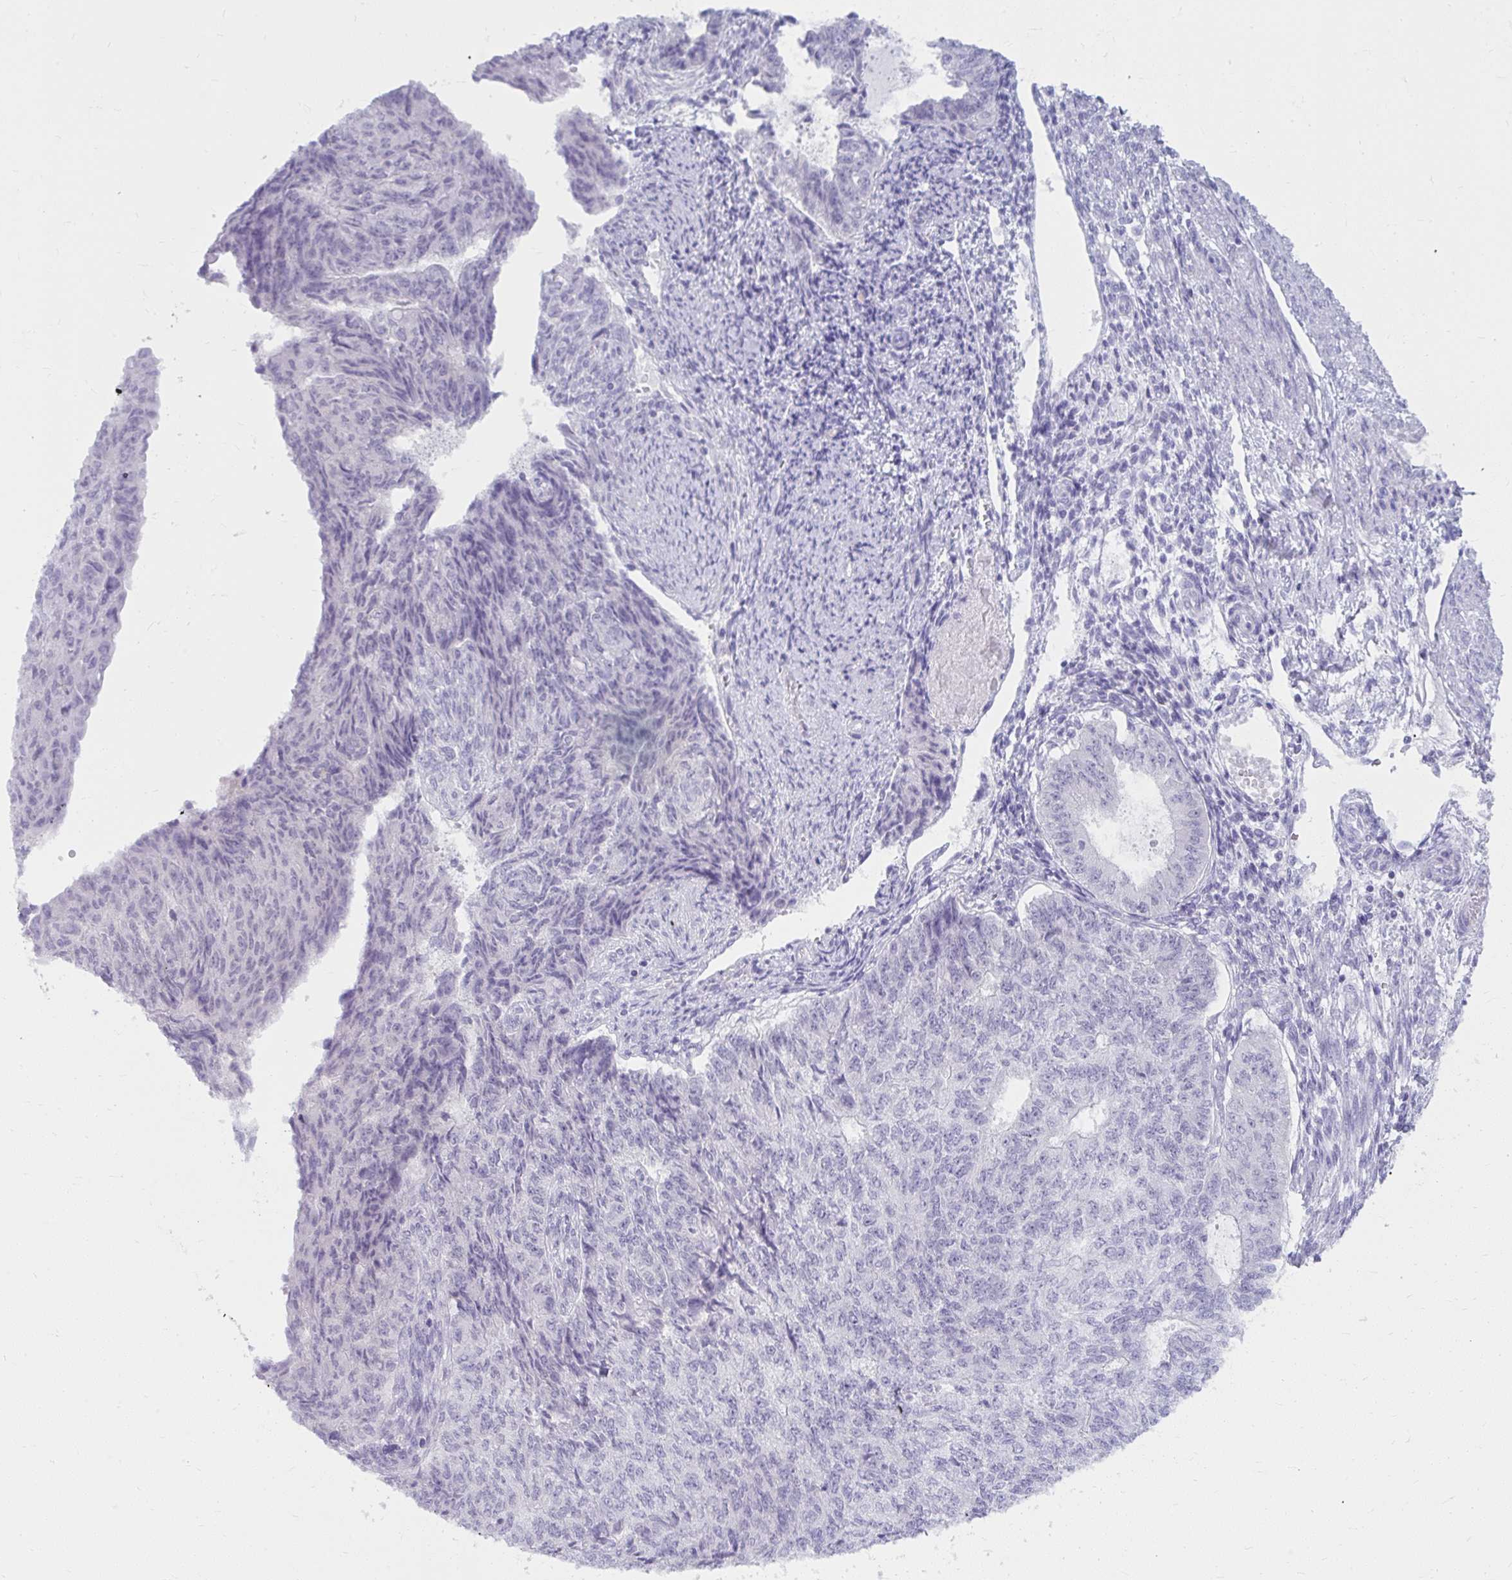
{"staining": {"intensity": "negative", "quantity": "none", "location": "none"}, "tissue": "endometrial cancer", "cell_type": "Tumor cells", "image_type": "cancer", "snomed": [{"axis": "morphology", "description": "Adenocarcinoma, NOS"}, {"axis": "topography", "description": "Endometrium"}], "caption": "An IHC photomicrograph of adenocarcinoma (endometrial) is shown. There is no staining in tumor cells of adenocarcinoma (endometrial).", "gene": "UGT3A2", "patient": {"sex": "female", "age": 32}}